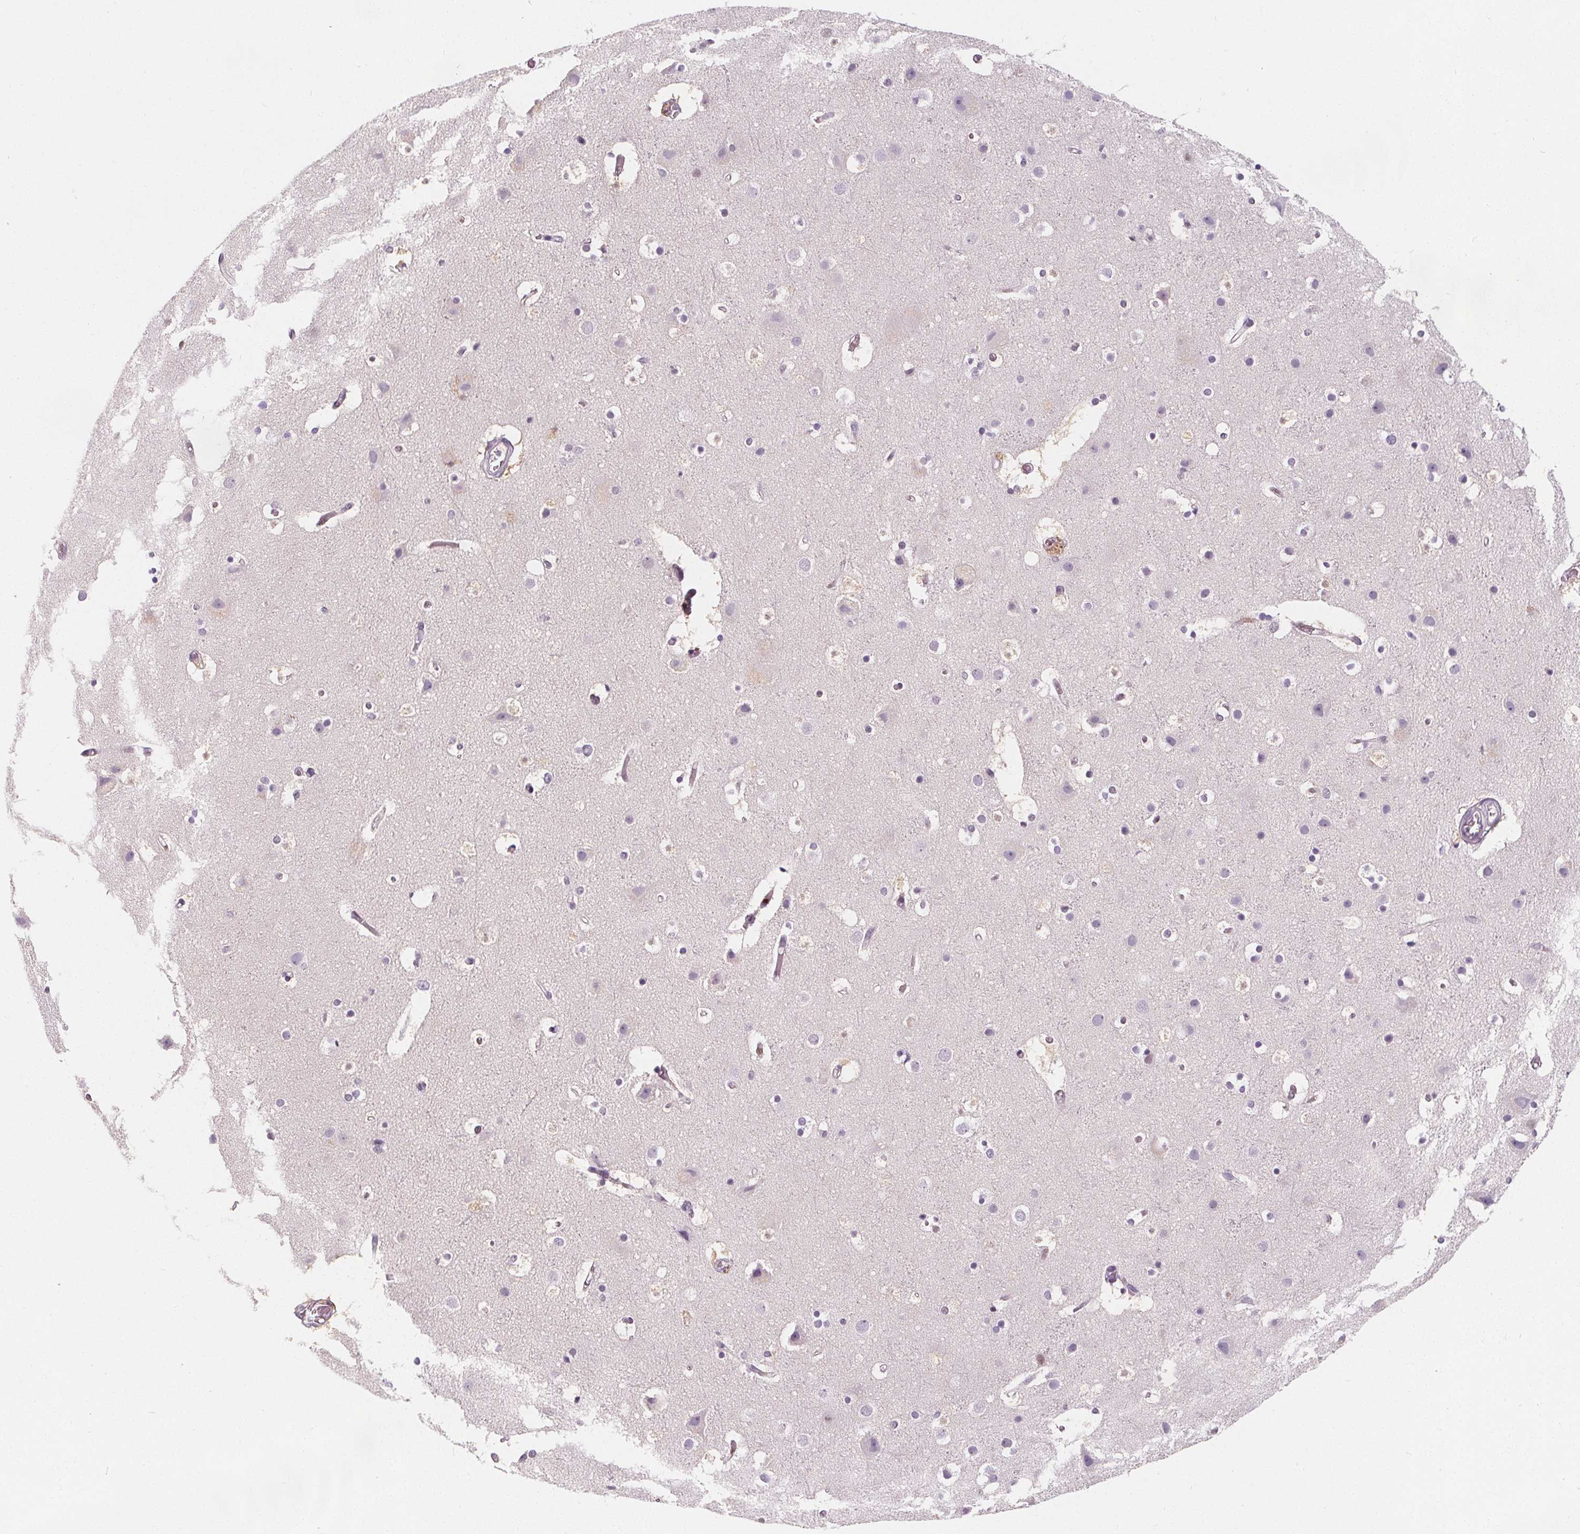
{"staining": {"intensity": "negative", "quantity": "none", "location": "none"}, "tissue": "cerebral cortex", "cell_type": "Endothelial cells", "image_type": "normal", "snomed": [{"axis": "morphology", "description": "Normal tissue, NOS"}, {"axis": "topography", "description": "Cerebral cortex"}], "caption": "Histopathology image shows no significant protein staining in endothelial cells of unremarkable cerebral cortex.", "gene": "UGP2", "patient": {"sex": "female", "age": 52}}